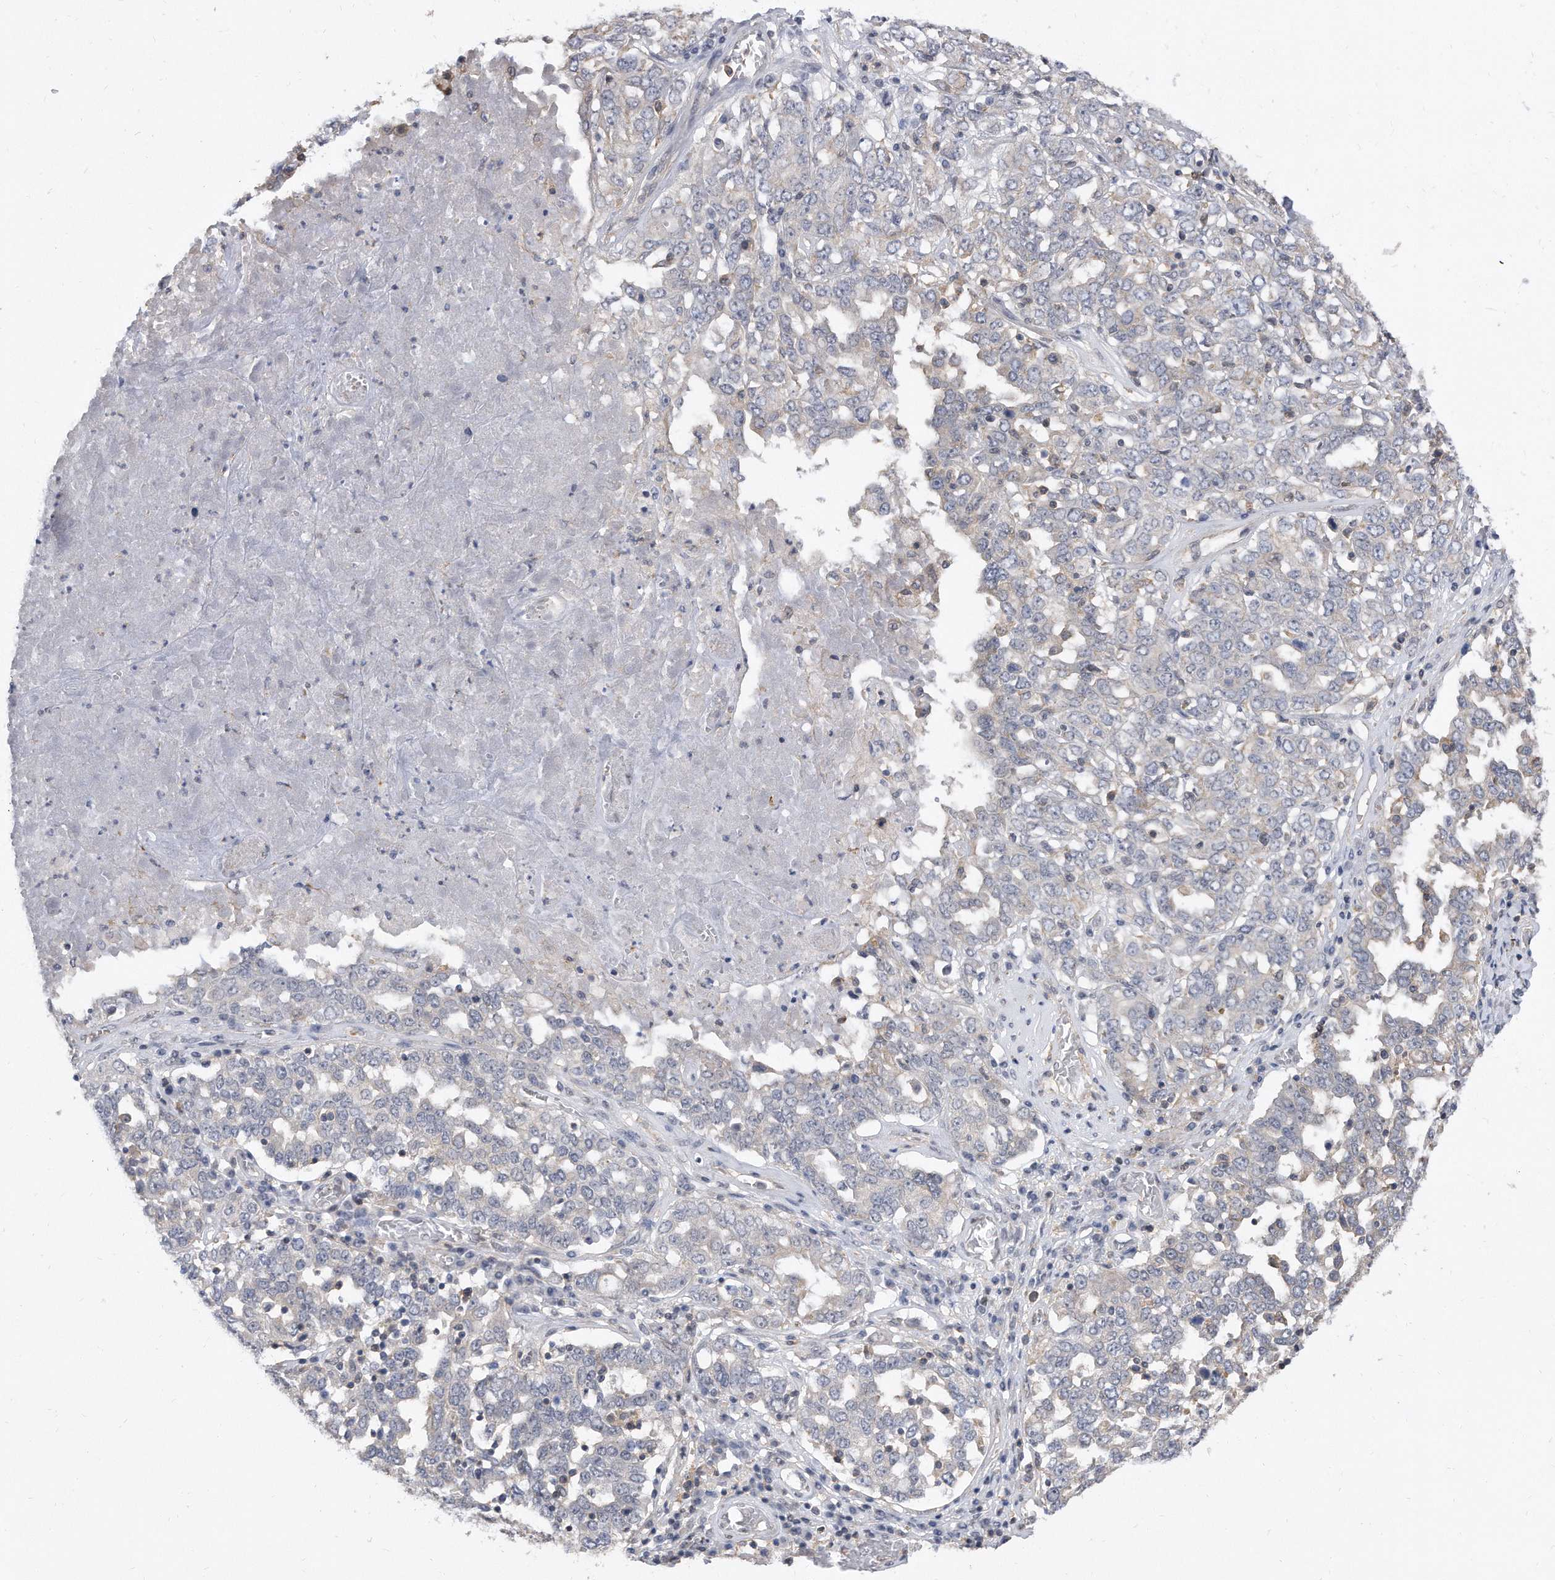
{"staining": {"intensity": "negative", "quantity": "none", "location": "none"}, "tissue": "ovarian cancer", "cell_type": "Tumor cells", "image_type": "cancer", "snomed": [{"axis": "morphology", "description": "Carcinoma, endometroid"}, {"axis": "topography", "description": "Ovary"}], "caption": "Ovarian cancer (endometroid carcinoma) was stained to show a protein in brown. There is no significant staining in tumor cells. (Brightfield microscopy of DAB immunohistochemistry (IHC) at high magnification).", "gene": "TCP1", "patient": {"sex": "female", "age": 62}}